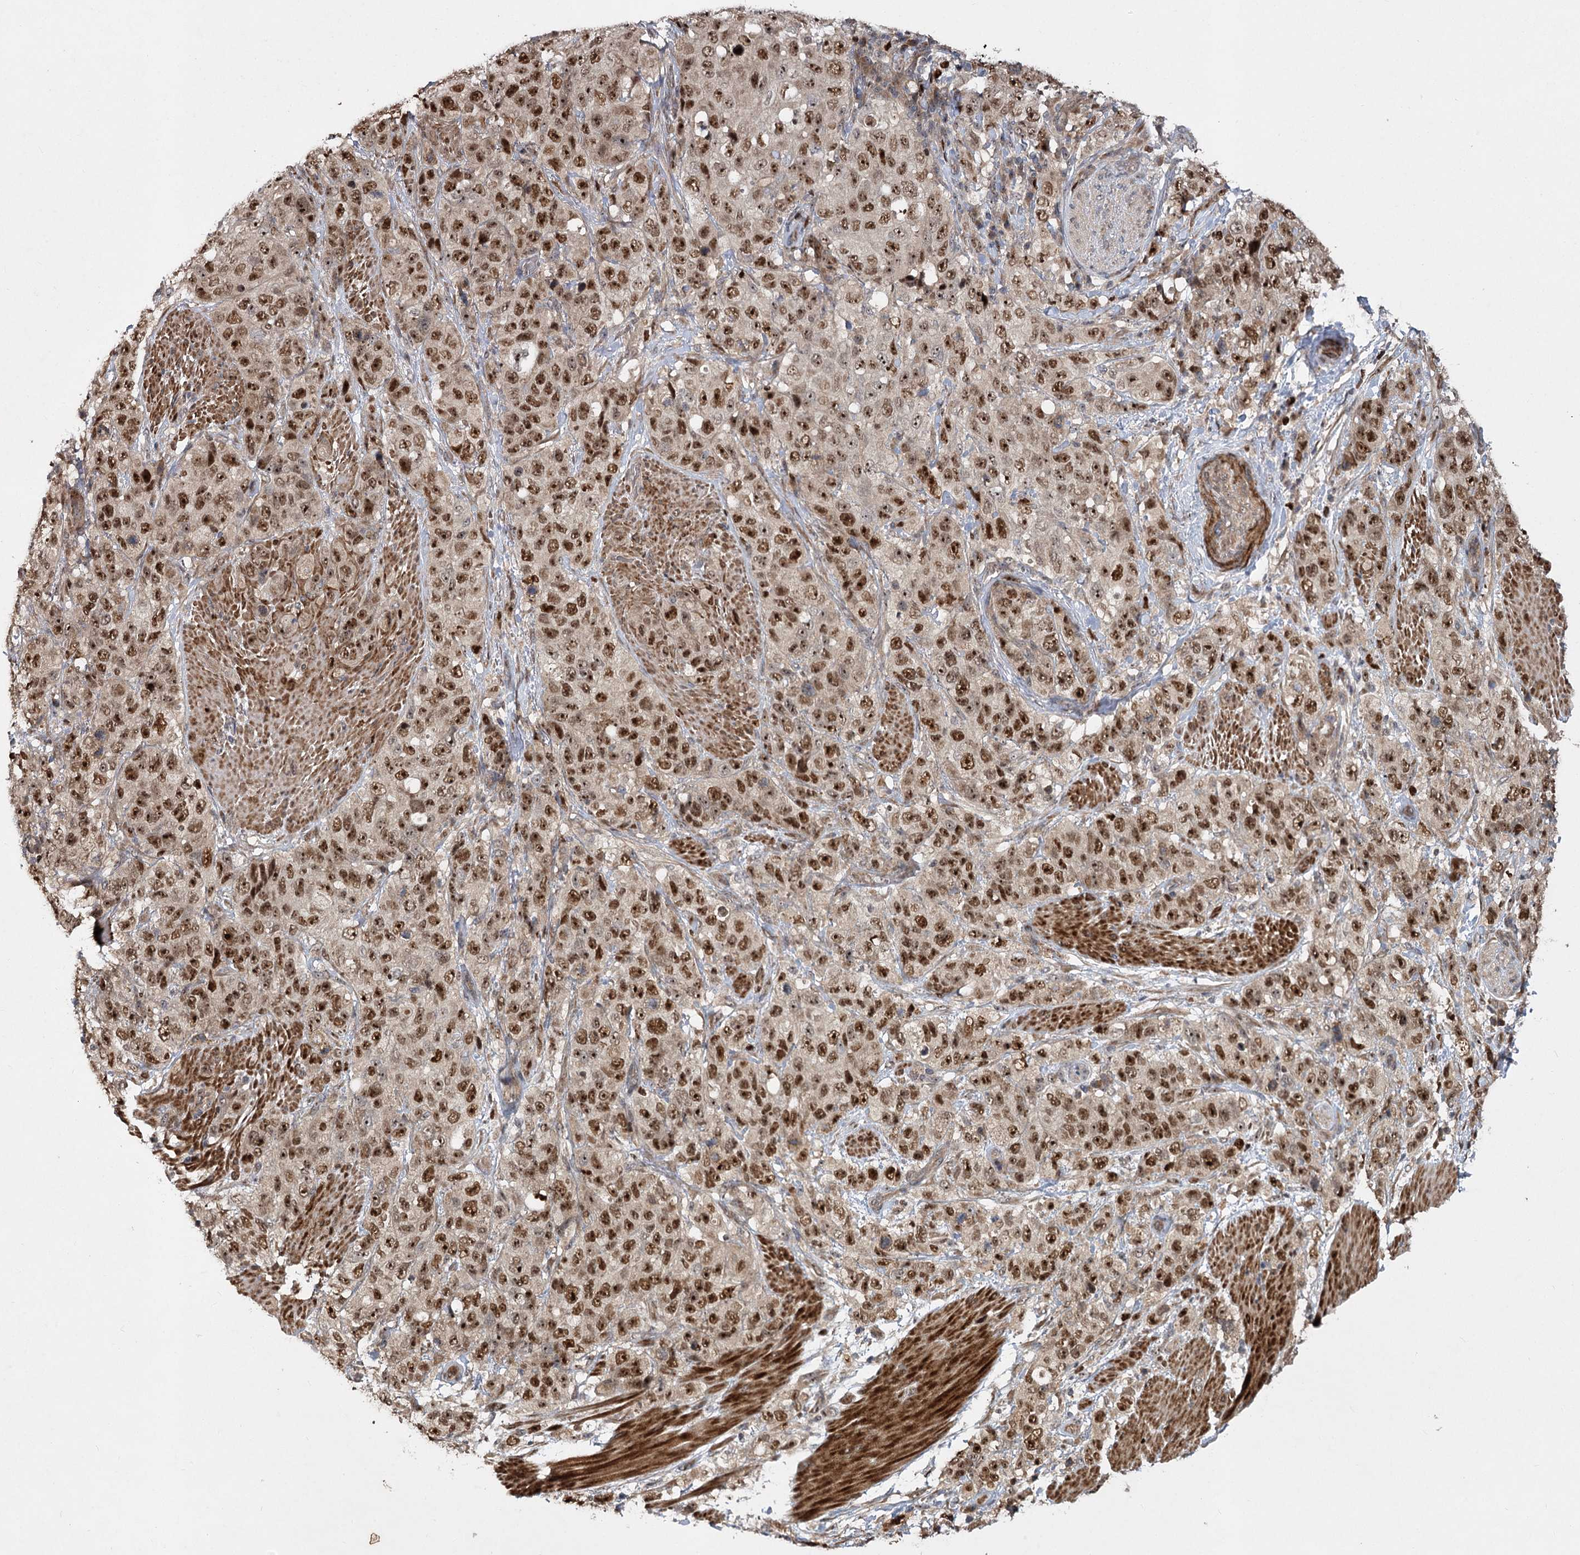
{"staining": {"intensity": "moderate", "quantity": ">75%", "location": "nuclear"}, "tissue": "stomach cancer", "cell_type": "Tumor cells", "image_type": "cancer", "snomed": [{"axis": "morphology", "description": "Adenocarcinoma, NOS"}, {"axis": "topography", "description": "Stomach"}], "caption": "Adenocarcinoma (stomach) was stained to show a protein in brown. There is medium levels of moderate nuclear positivity in about >75% of tumor cells. (brown staining indicates protein expression, while blue staining denotes nuclei).", "gene": "PIK3C2A", "patient": {"sex": "male", "age": 48}}